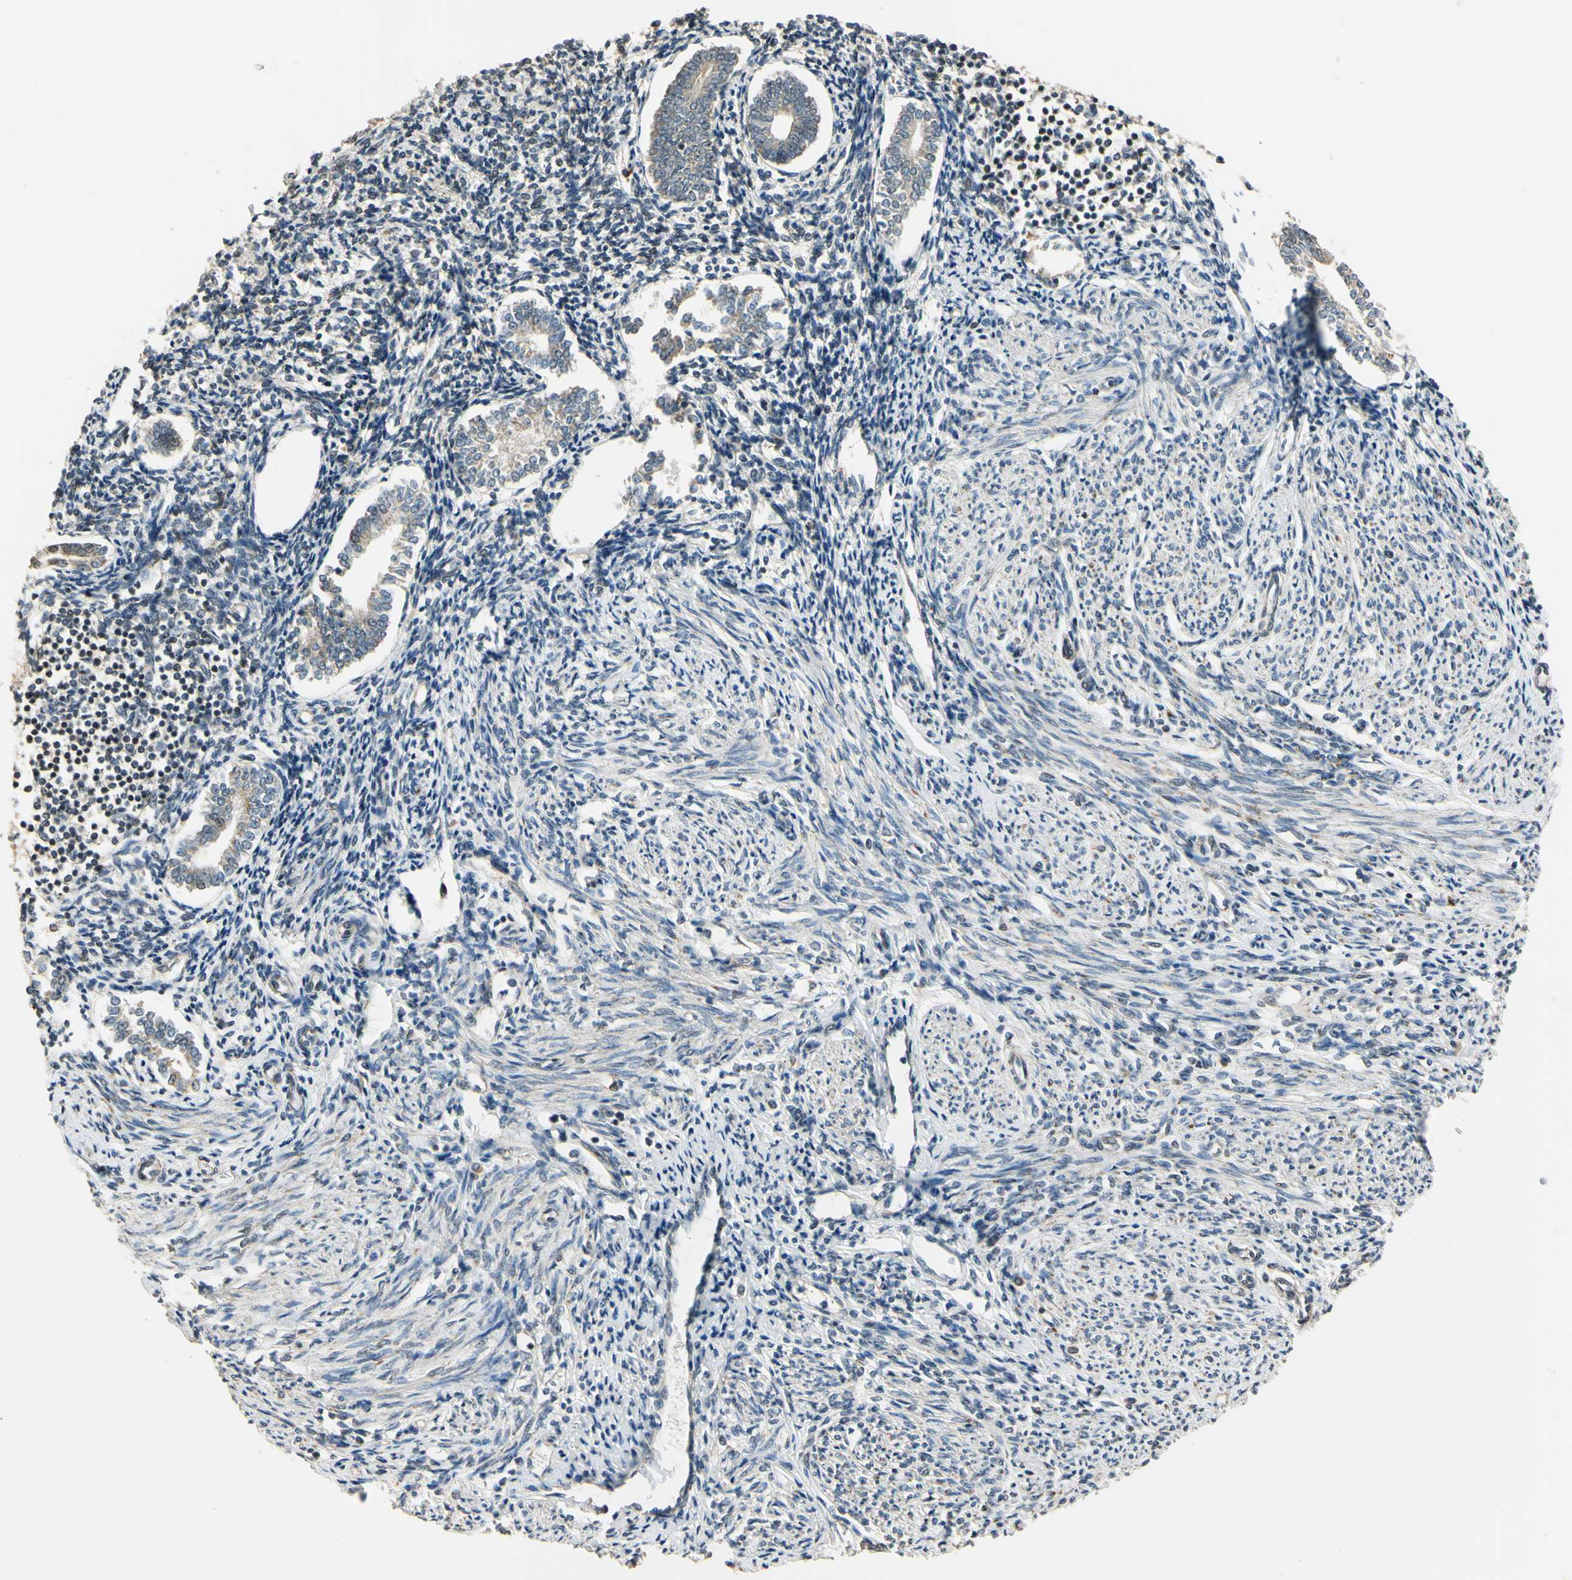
{"staining": {"intensity": "moderate", "quantity": "25%-75%", "location": "cytoplasmic/membranous,nuclear"}, "tissue": "endometrium", "cell_type": "Cells in endometrial stroma", "image_type": "normal", "snomed": [{"axis": "morphology", "description": "Normal tissue, NOS"}, {"axis": "topography", "description": "Endometrium"}], "caption": "Immunohistochemical staining of benign human endometrium displays moderate cytoplasmic/membranous,nuclear protein staining in approximately 25%-75% of cells in endometrial stroma.", "gene": "LAMTOR1", "patient": {"sex": "female", "age": 71}}